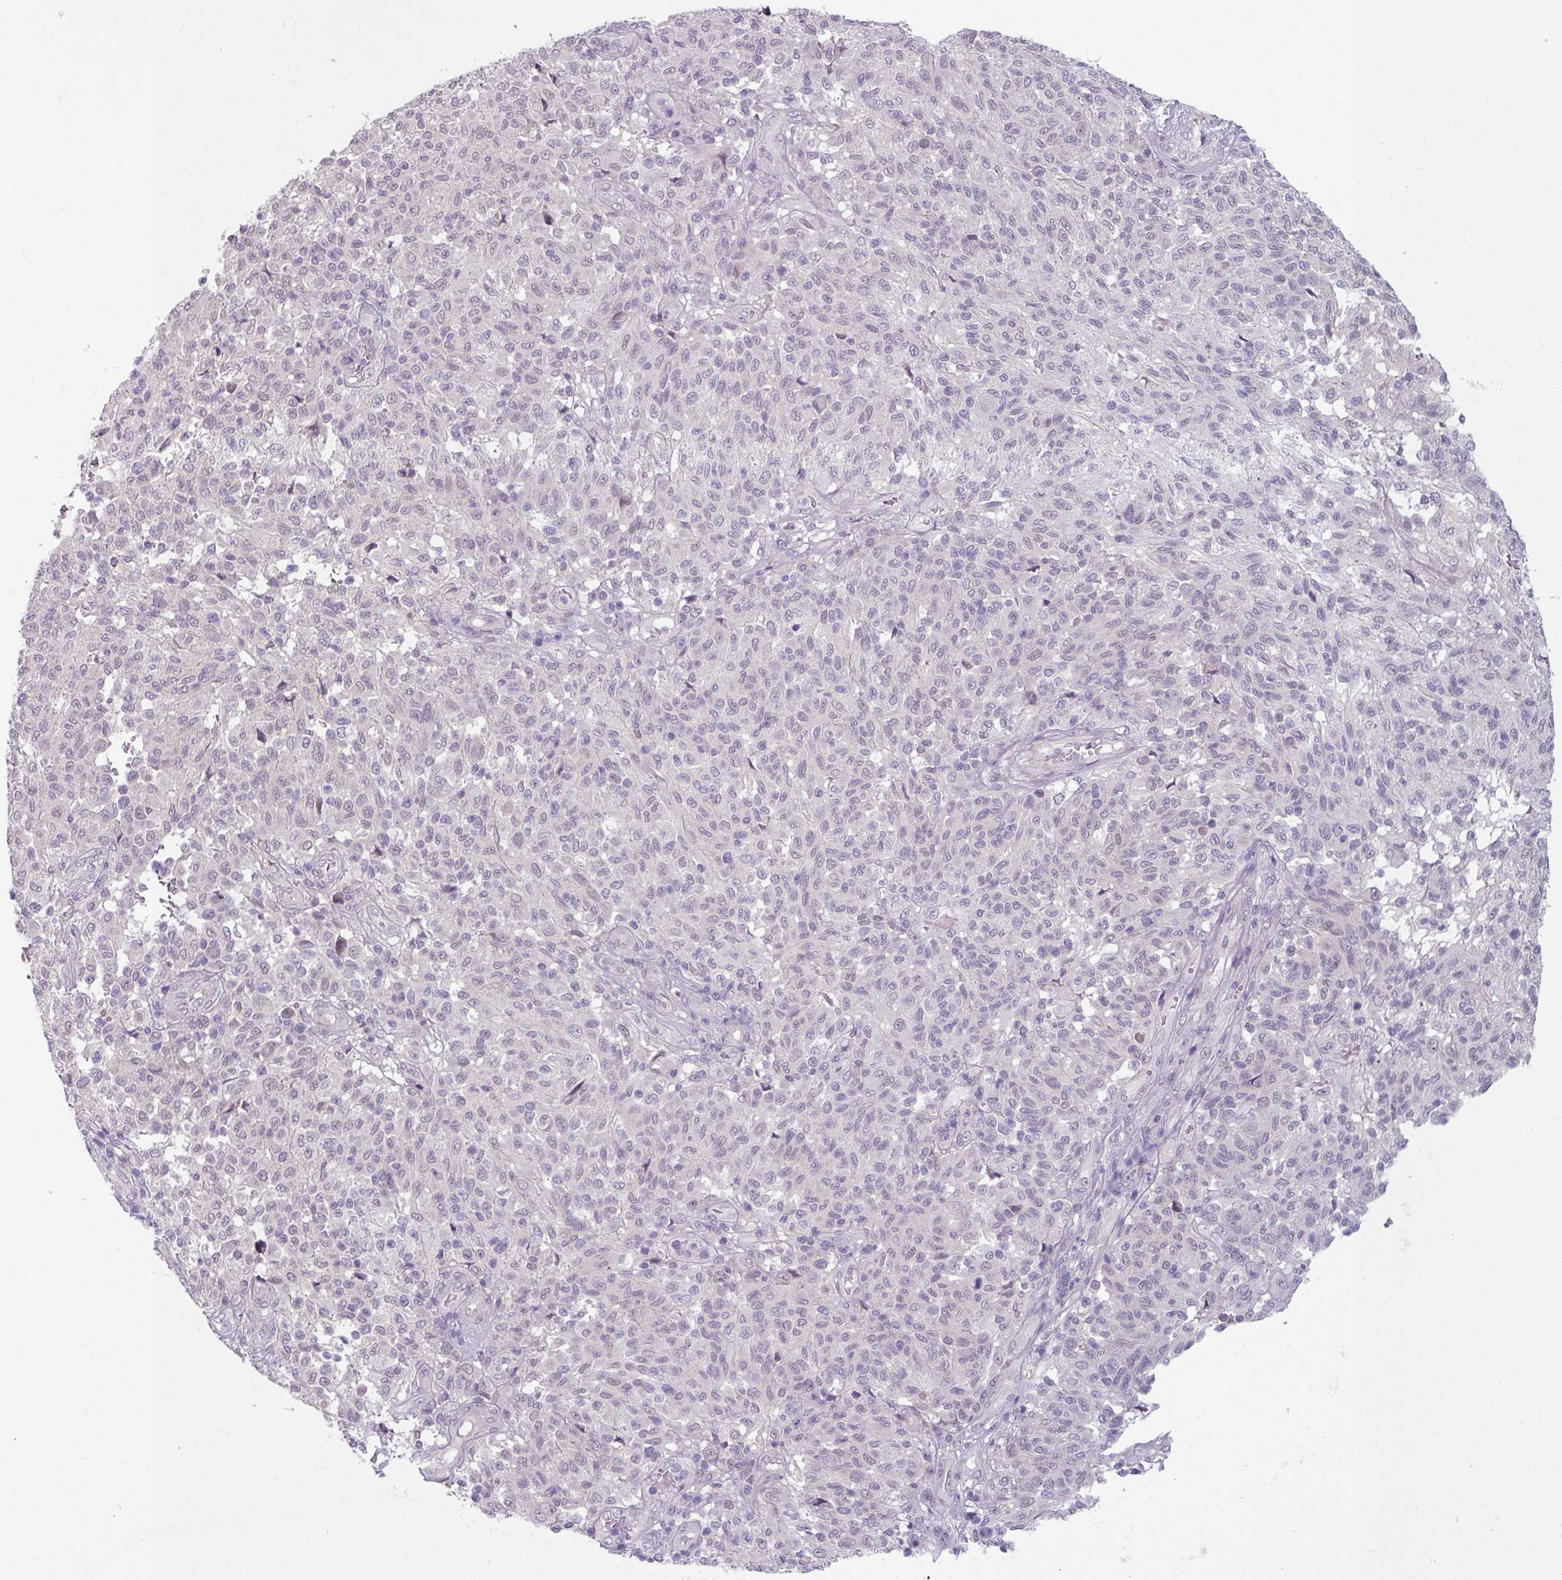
{"staining": {"intensity": "negative", "quantity": "none", "location": "none"}, "tissue": "melanoma", "cell_type": "Tumor cells", "image_type": "cancer", "snomed": [{"axis": "morphology", "description": "Malignant melanoma, NOS"}, {"axis": "topography", "description": "Skin"}], "caption": "High power microscopy histopathology image of an immunohistochemistry micrograph of malignant melanoma, revealing no significant staining in tumor cells.", "gene": "UVSSA", "patient": {"sex": "male", "age": 66}}